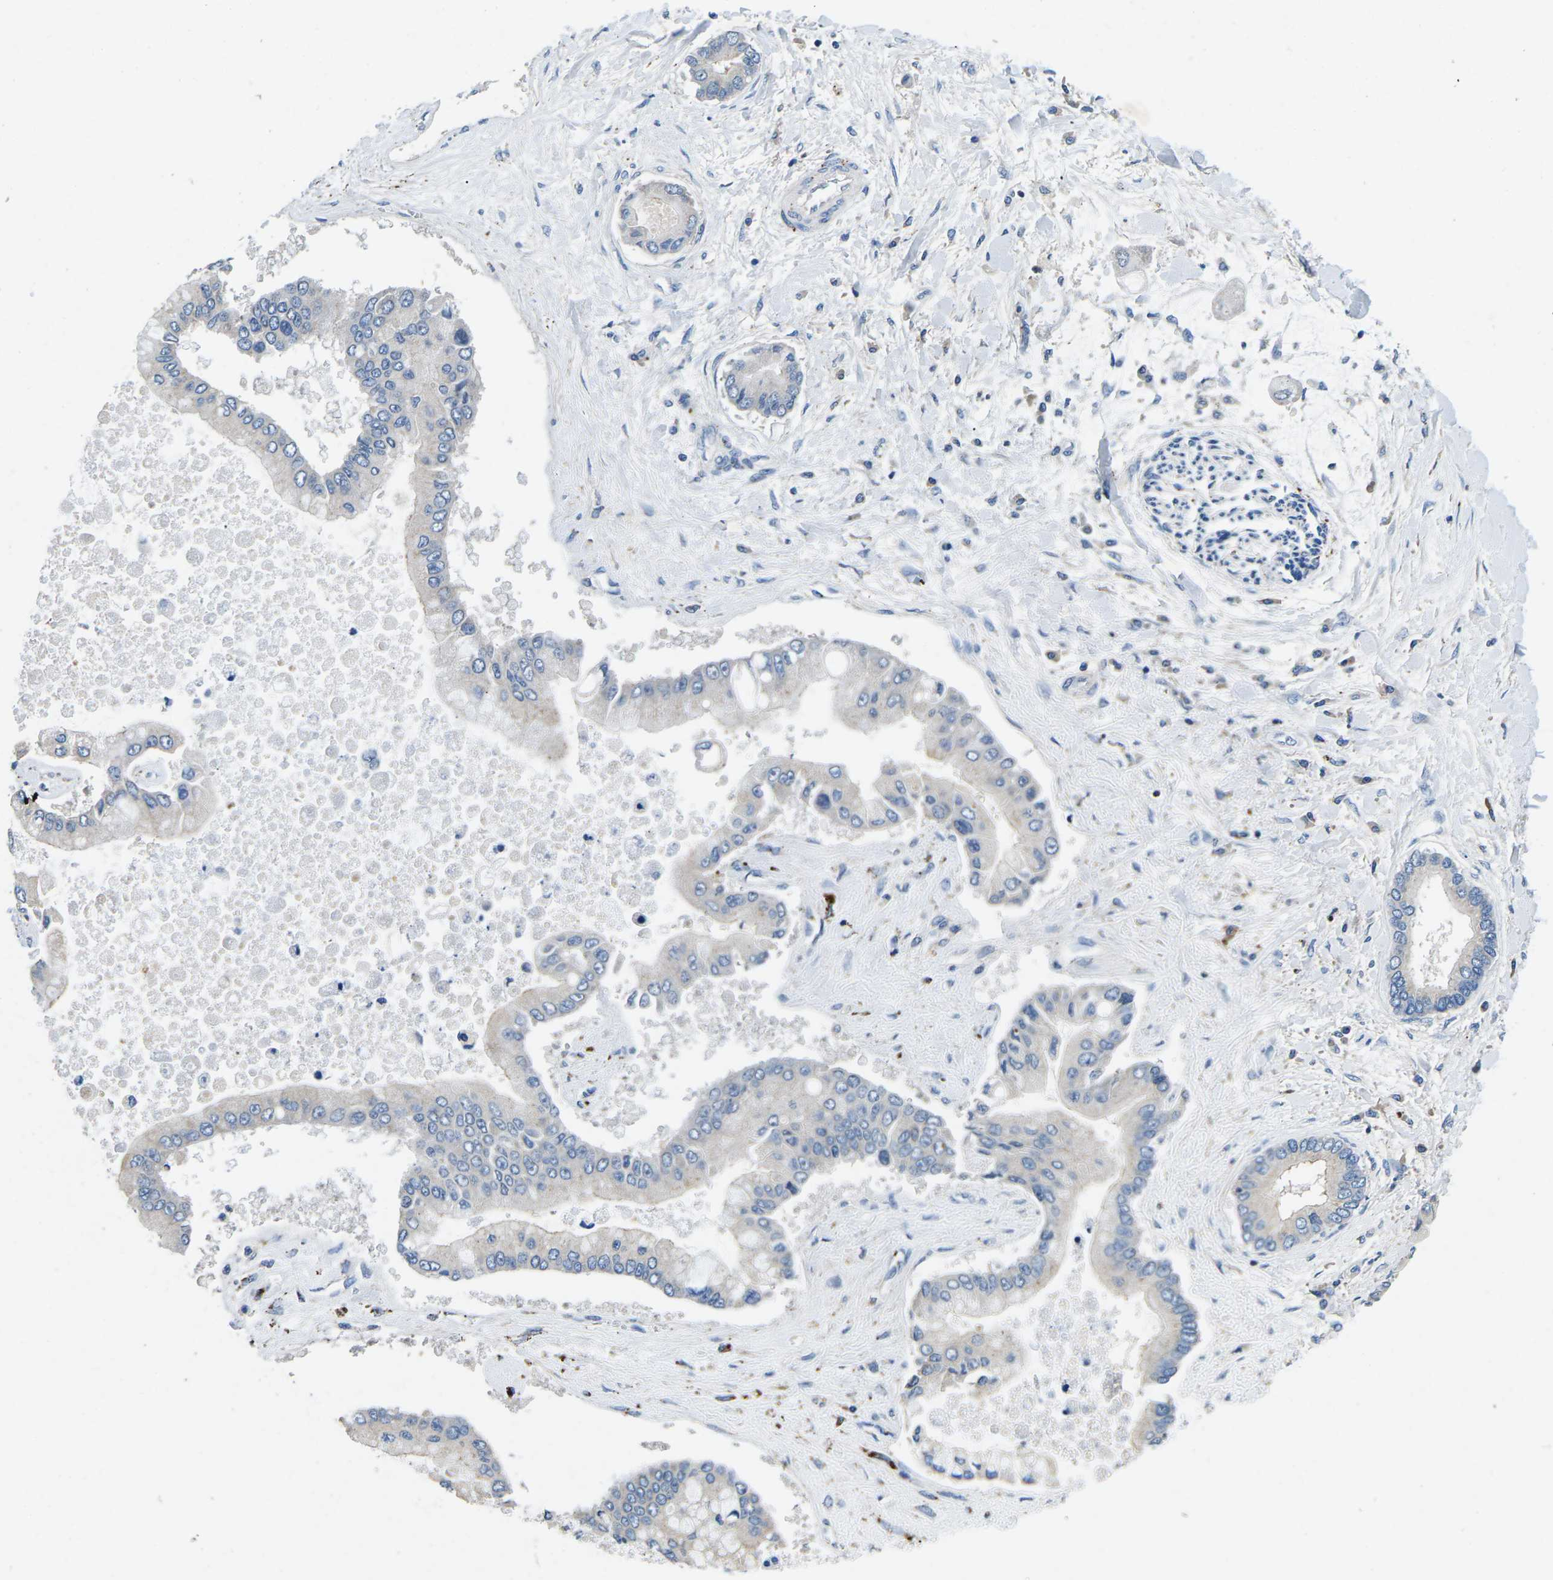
{"staining": {"intensity": "negative", "quantity": "none", "location": "none"}, "tissue": "liver cancer", "cell_type": "Tumor cells", "image_type": "cancer", "snomed": [{"axis": "morphology", "description": "Cholangiocarcinoma"}, {"axis": "topography", "description": "Liver"}], "caption": "Human liver cholangiocarcinoma stained for a protein using immunohistochemistry (IHC) displays no positivity in tumor cells.", "gene": "PDCD6IP", "patient": {"sex": "male", "age": 50}}